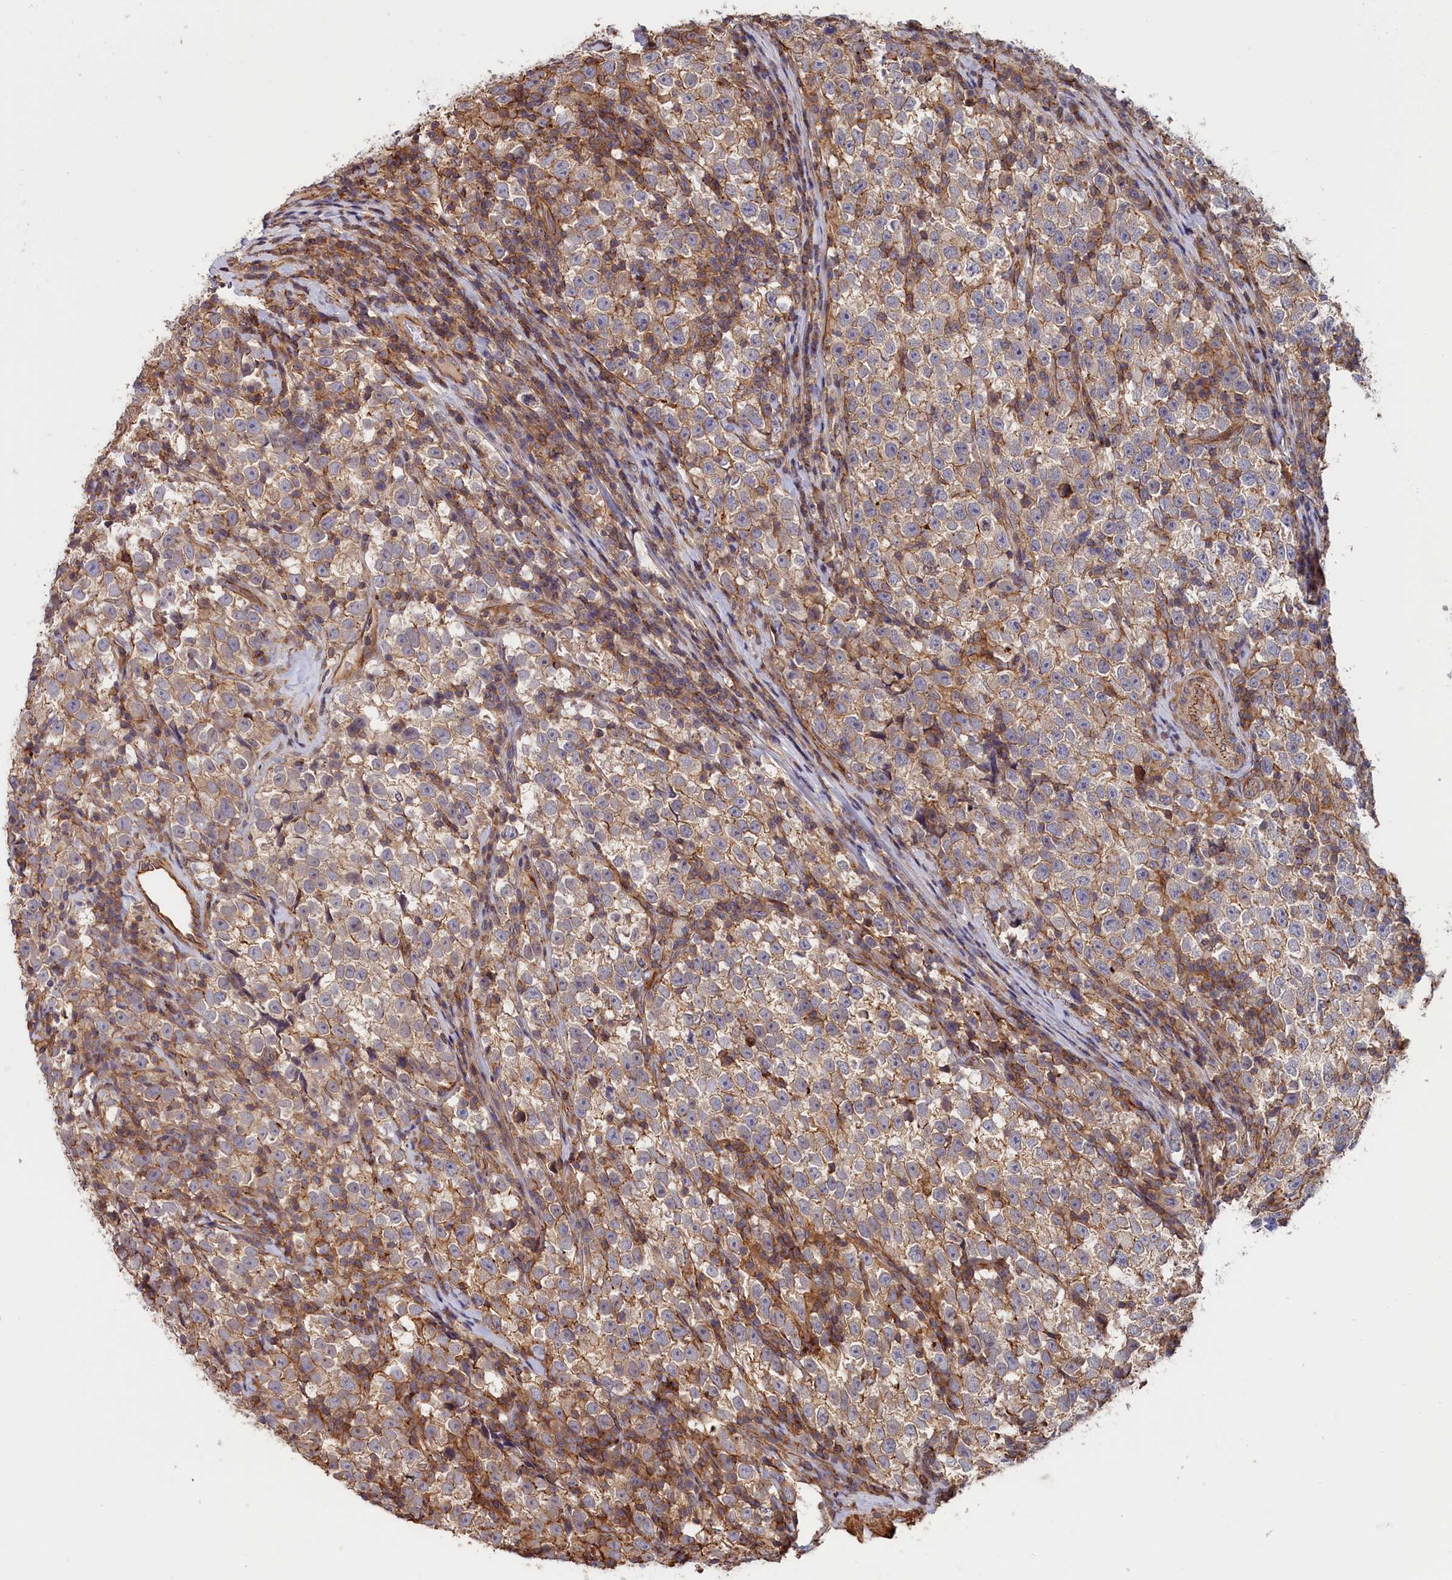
{"staining": {"intensity": "weak", "quantity": "25%-75%", "location": "cytoplasmic/membranous"}, "tissue": "testis cancer", "cell_type": "Tumor cells", "image_type": "cancer", "snomed": [{"axis": "morphology", "description": "Normal tissue, NOS"}, {"axis": "morphology", "description": "Seminoma, NOS"}, {"axis": "topography", "description": "Testis"}], "caption": "High-power microscopy captured an IHC micrograph of testis seminoma, revealing weak cytoplasmic/membranous expression in approximately 25%-75% of tumor cells.", "gene": "ANKRD27", "patient": {"sex": "male", "age": 43}}